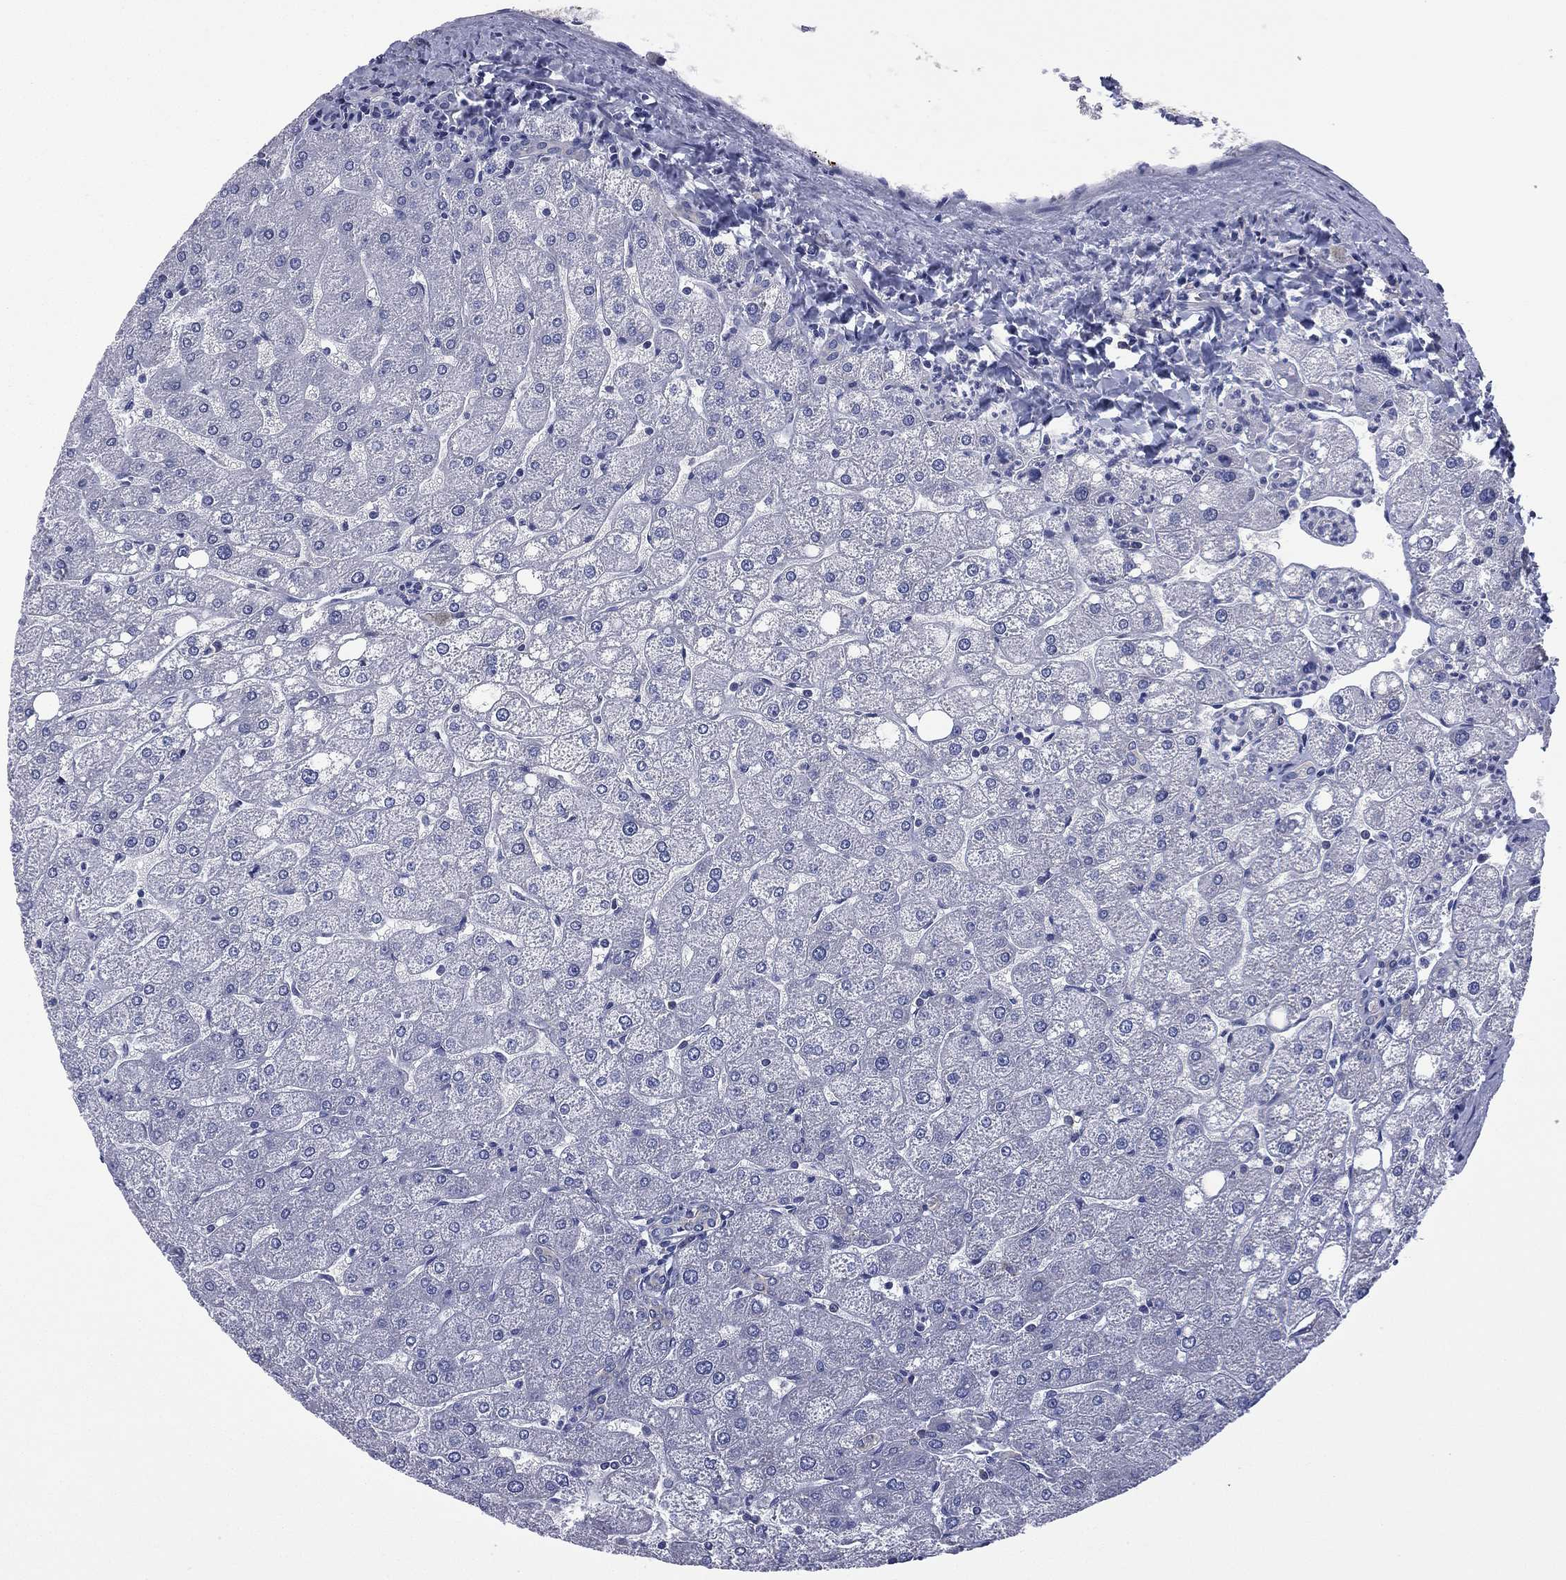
{"staining": {"intensity": "negative", "quantity": "none", "location": "none"}, "tissue": "liver", "cell_type": "Cholangiocytes", "image_type": "normal", "snomed": [{"axis": "morphology", "description": "Normal tissue, NOS"}, {"axis": "topography", "description": "Liver"}], "caption": "Human liver stained for a protein using immunohistochemistry reveals no positivity in cholangiocytes.", "gene": "FARSA", "patient": {"sex": "male", "age": 67}}